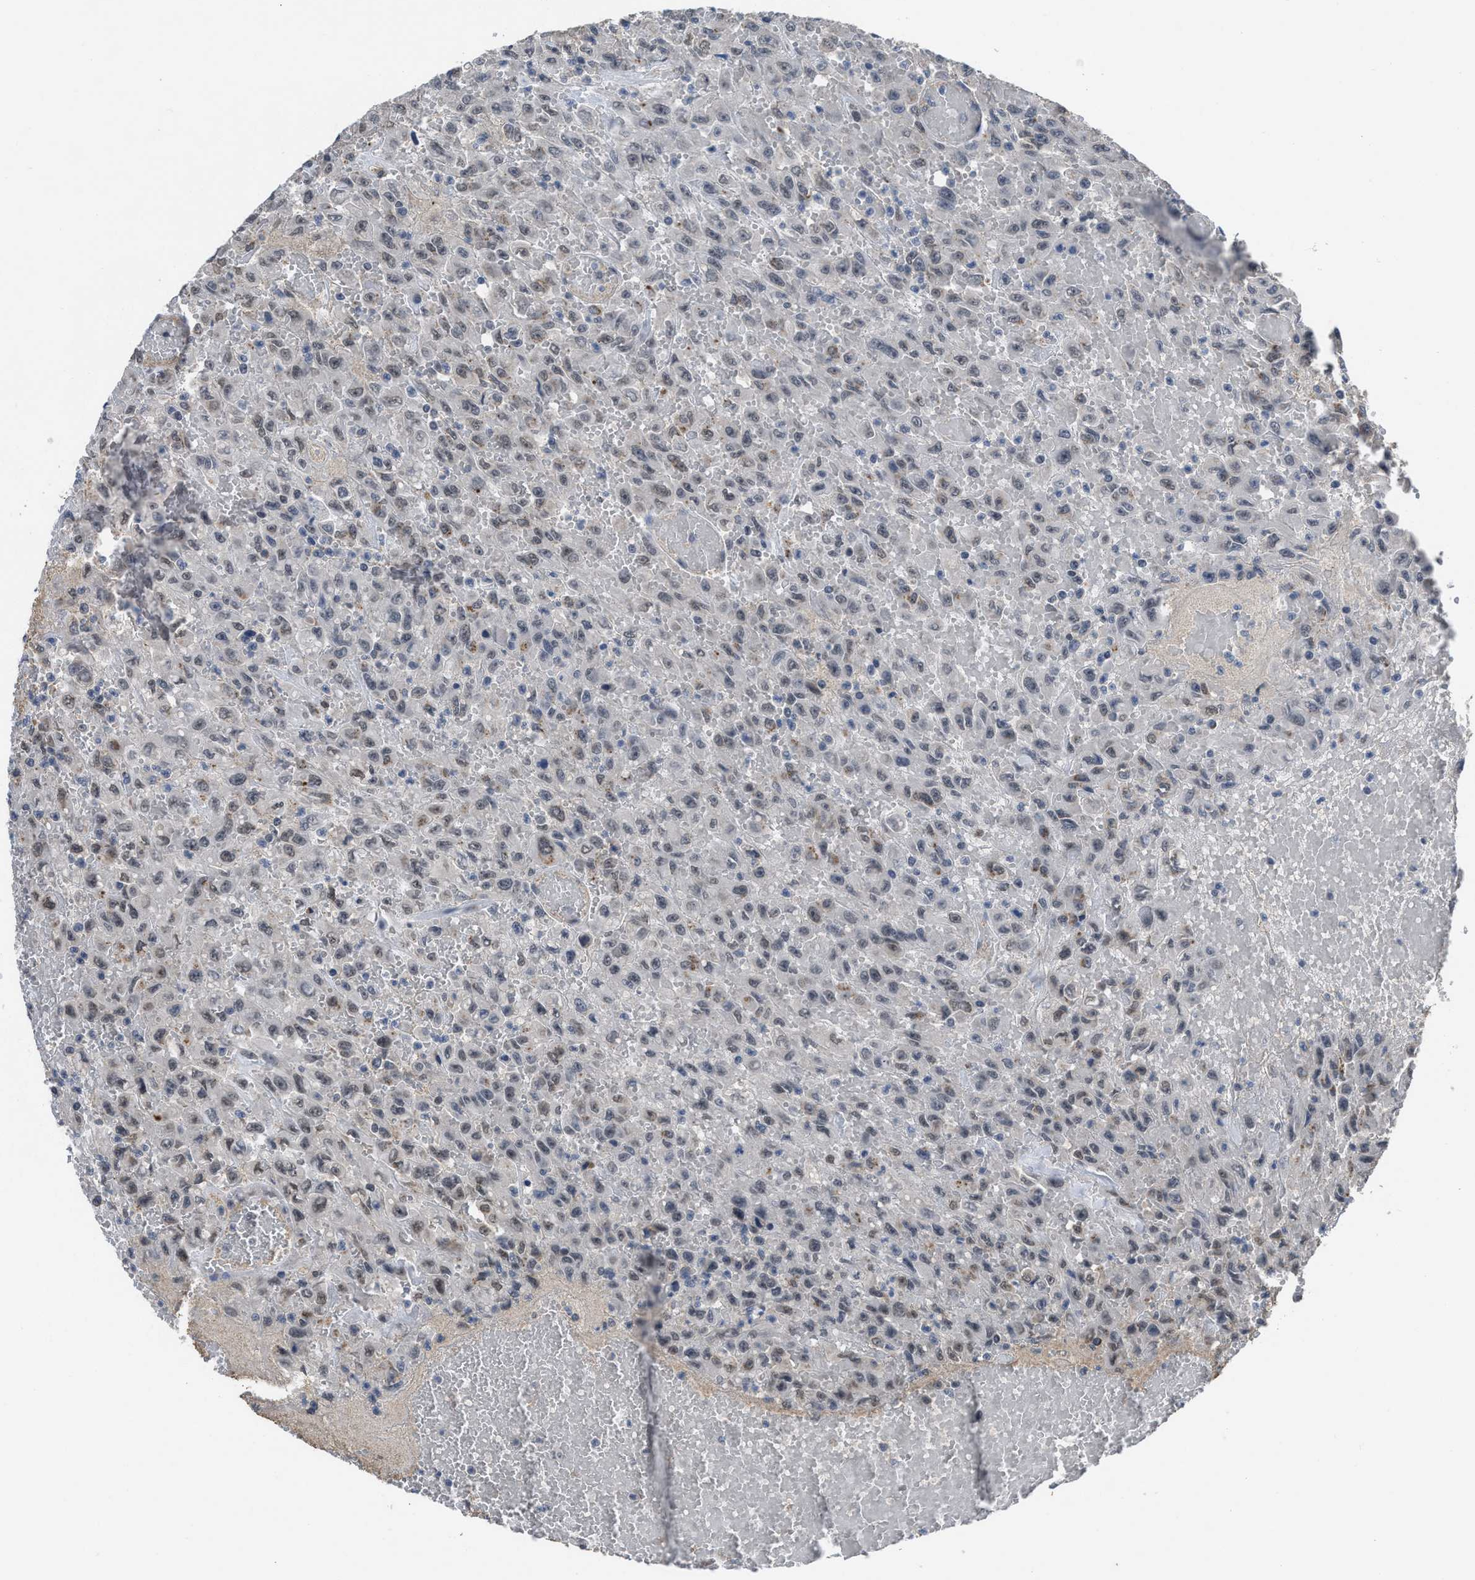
{"staining": {"intensity": "weak", "quantity": "25%-75%", "location": "nuclear"}, "tissue": "urothelial cancer", "cell_type": "Tumor cells", "image_type": "cancer", "snomed": [{"axis": "morphology", "description": "Urothelial carcinoma, High grade"}, {"axis": "topography", "description": "Urinary bladder"}], "caption": "Urothelial carcinoma (high-grade) stained for a protein (brown) shows weak nuclear positive positivity in approximately 25%-75% of tumor cells.", "gene": "TERF2IP", "patient": {"sex": "male", "age": 46}}